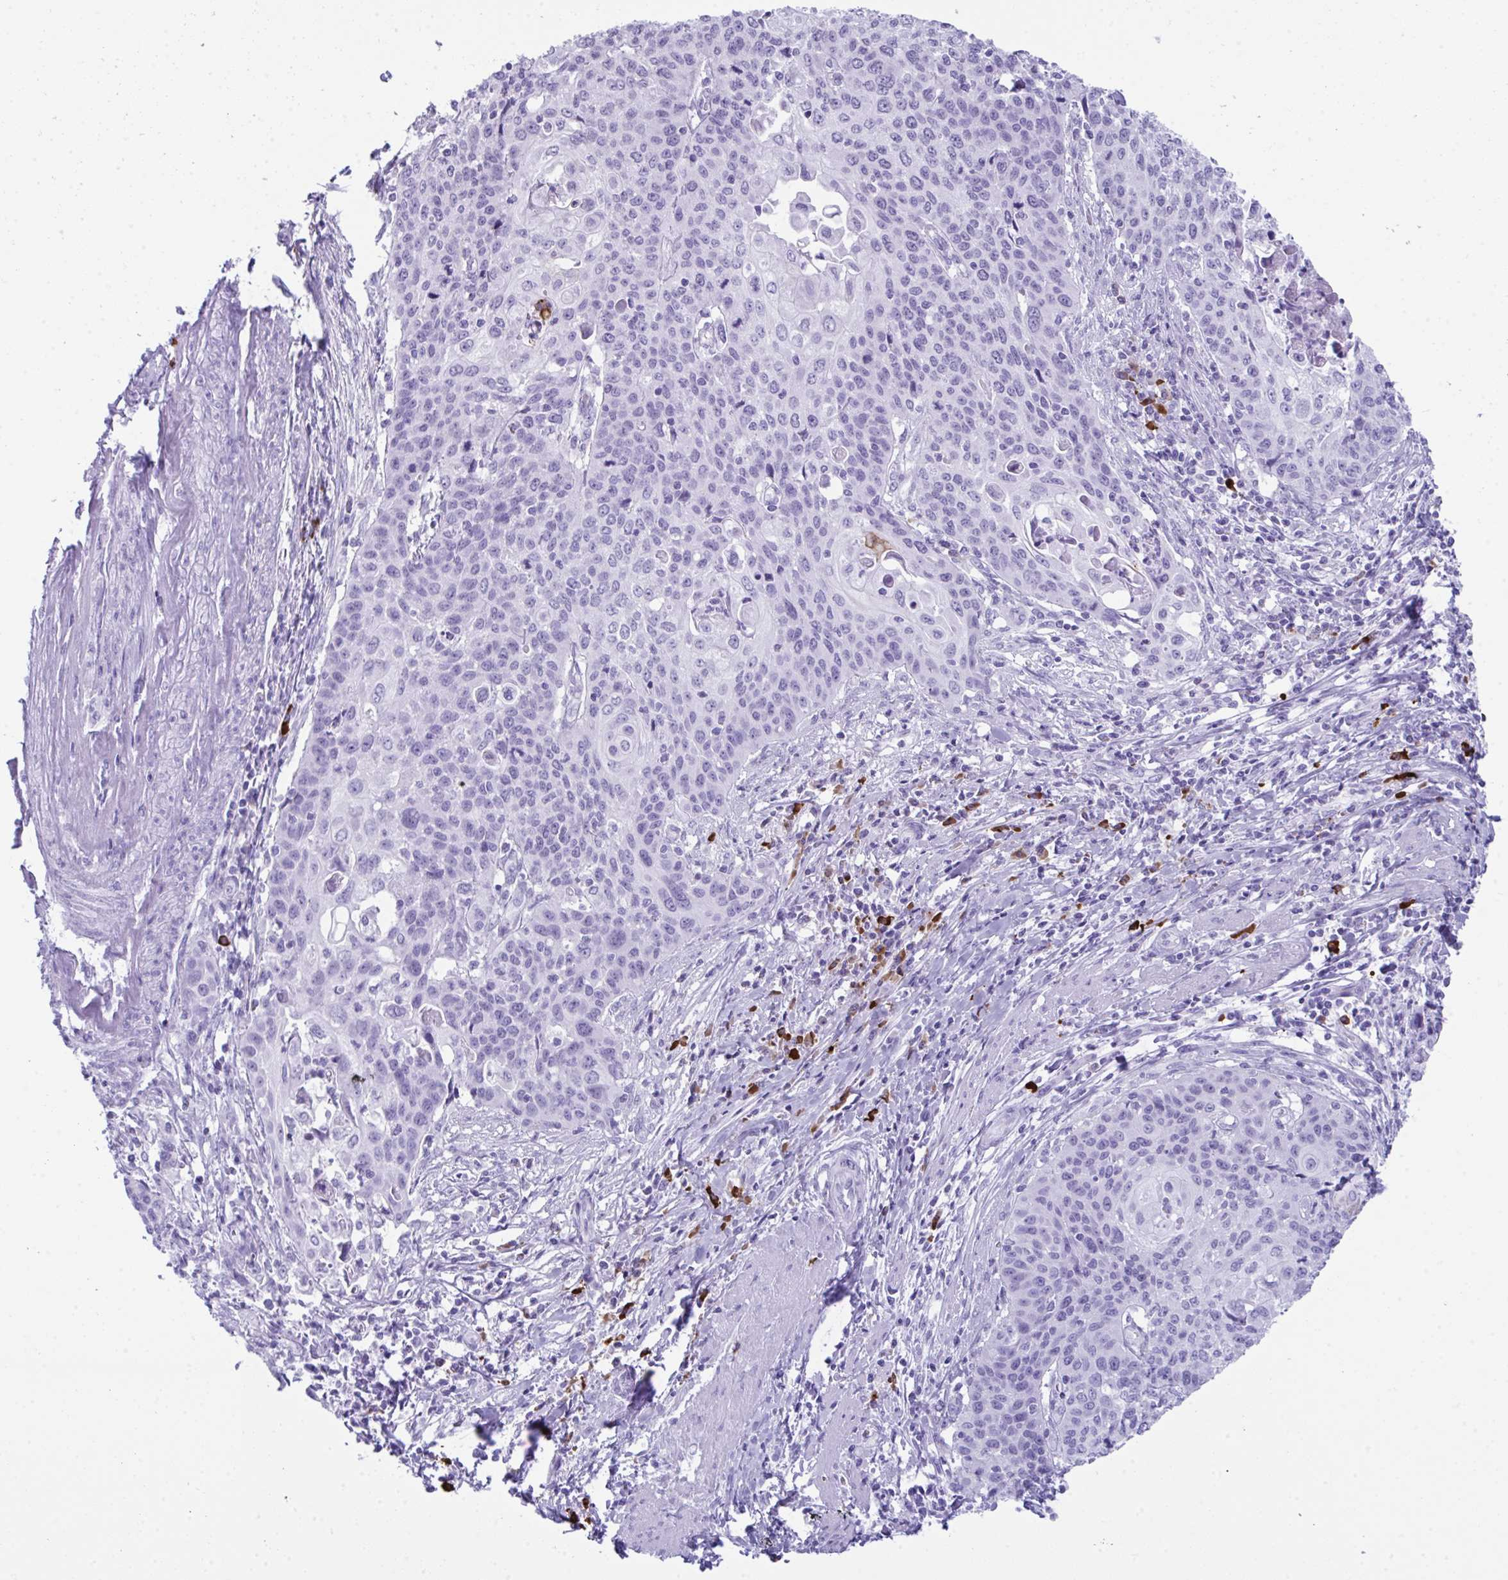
{"staining": {"intensity": "negative", "quantity": "none", "location": "none"}, "tissue": "cervical cancer", "cell_type": "Tumor cells", "image_type": "cancer", "snomed": [{"axis": "morphology", "description": "Squamous cell carcinoma, NOS"}, {"axis": "topography", "description": "Cervix"}], "caption": "High magnification brightfield microscopy of squamous cell carcinoma (cervical) stained with DAB (3,3'-diaminobenzidine) (brown) and counterstained with hematoxylin (blue): tumor cells show no significant staining. (Brightfield microscopy of DAB (3,3'-diaminobenzidine) immunohistochemistry (IHC) at high magnification).", "gene": "JCHAIN", "patient": {"sex": "female", "age": 65}}